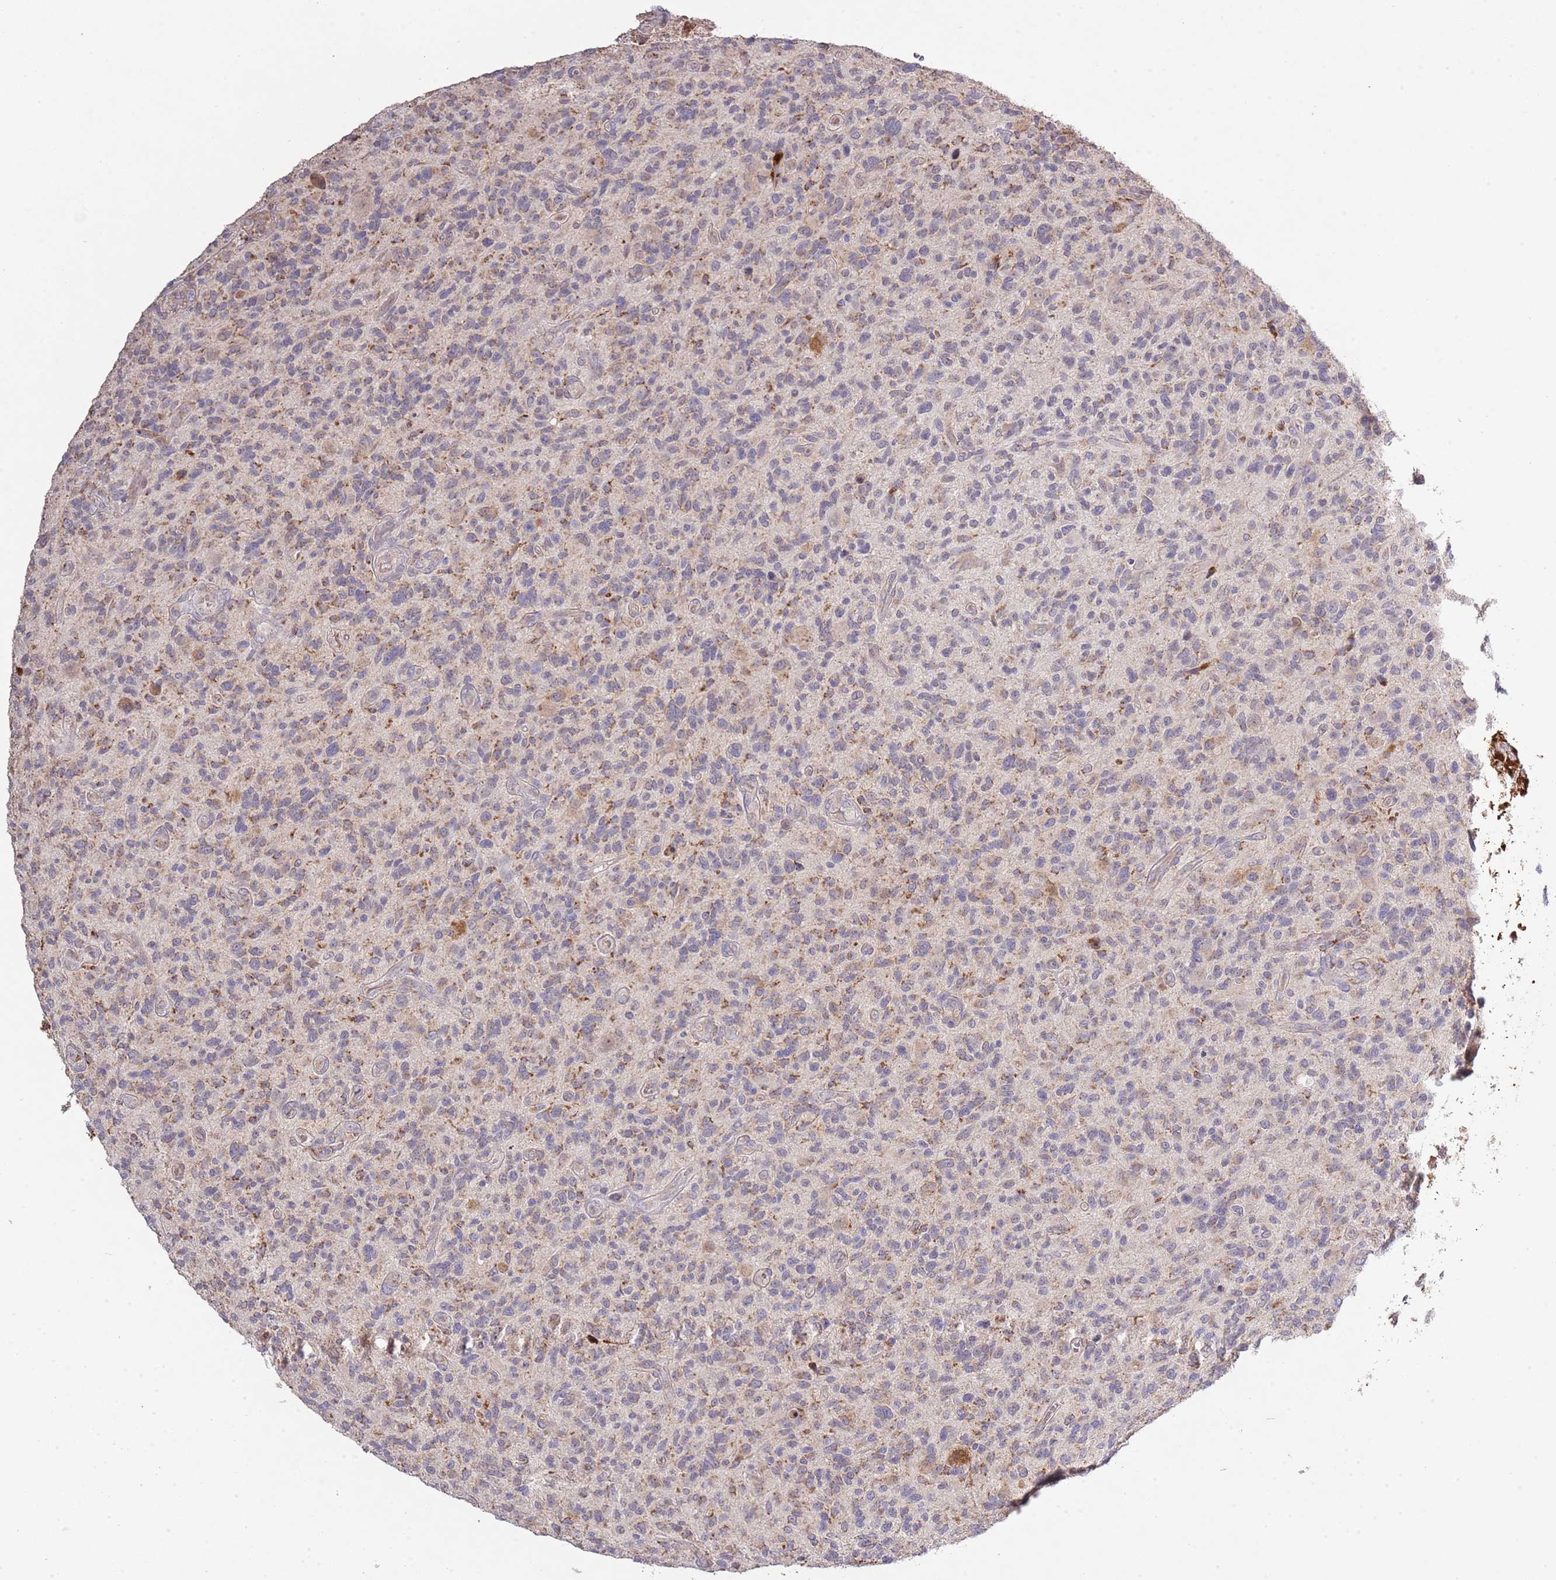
{"staining": {"intensity": "weak", "quantity": "25%-75%", "location": "cytoplasmic/membranous"}, "tissue": "glioma", "cell_type": "Tumor cells", "image_type": "cancer", "snomed": [{"axis": "morphology", "description": "Glioma, malignant, High grade"}, {"axis": "topography", "description": "Brain"}], "caption": "This image exhibits immunohistochemistry staining of human glioma, with low weak cytoplasmic/membranous expression in about 25%-75% of tumor cells.", "gene": "IVD", "patient": {"sex": "male", "age": 47}}